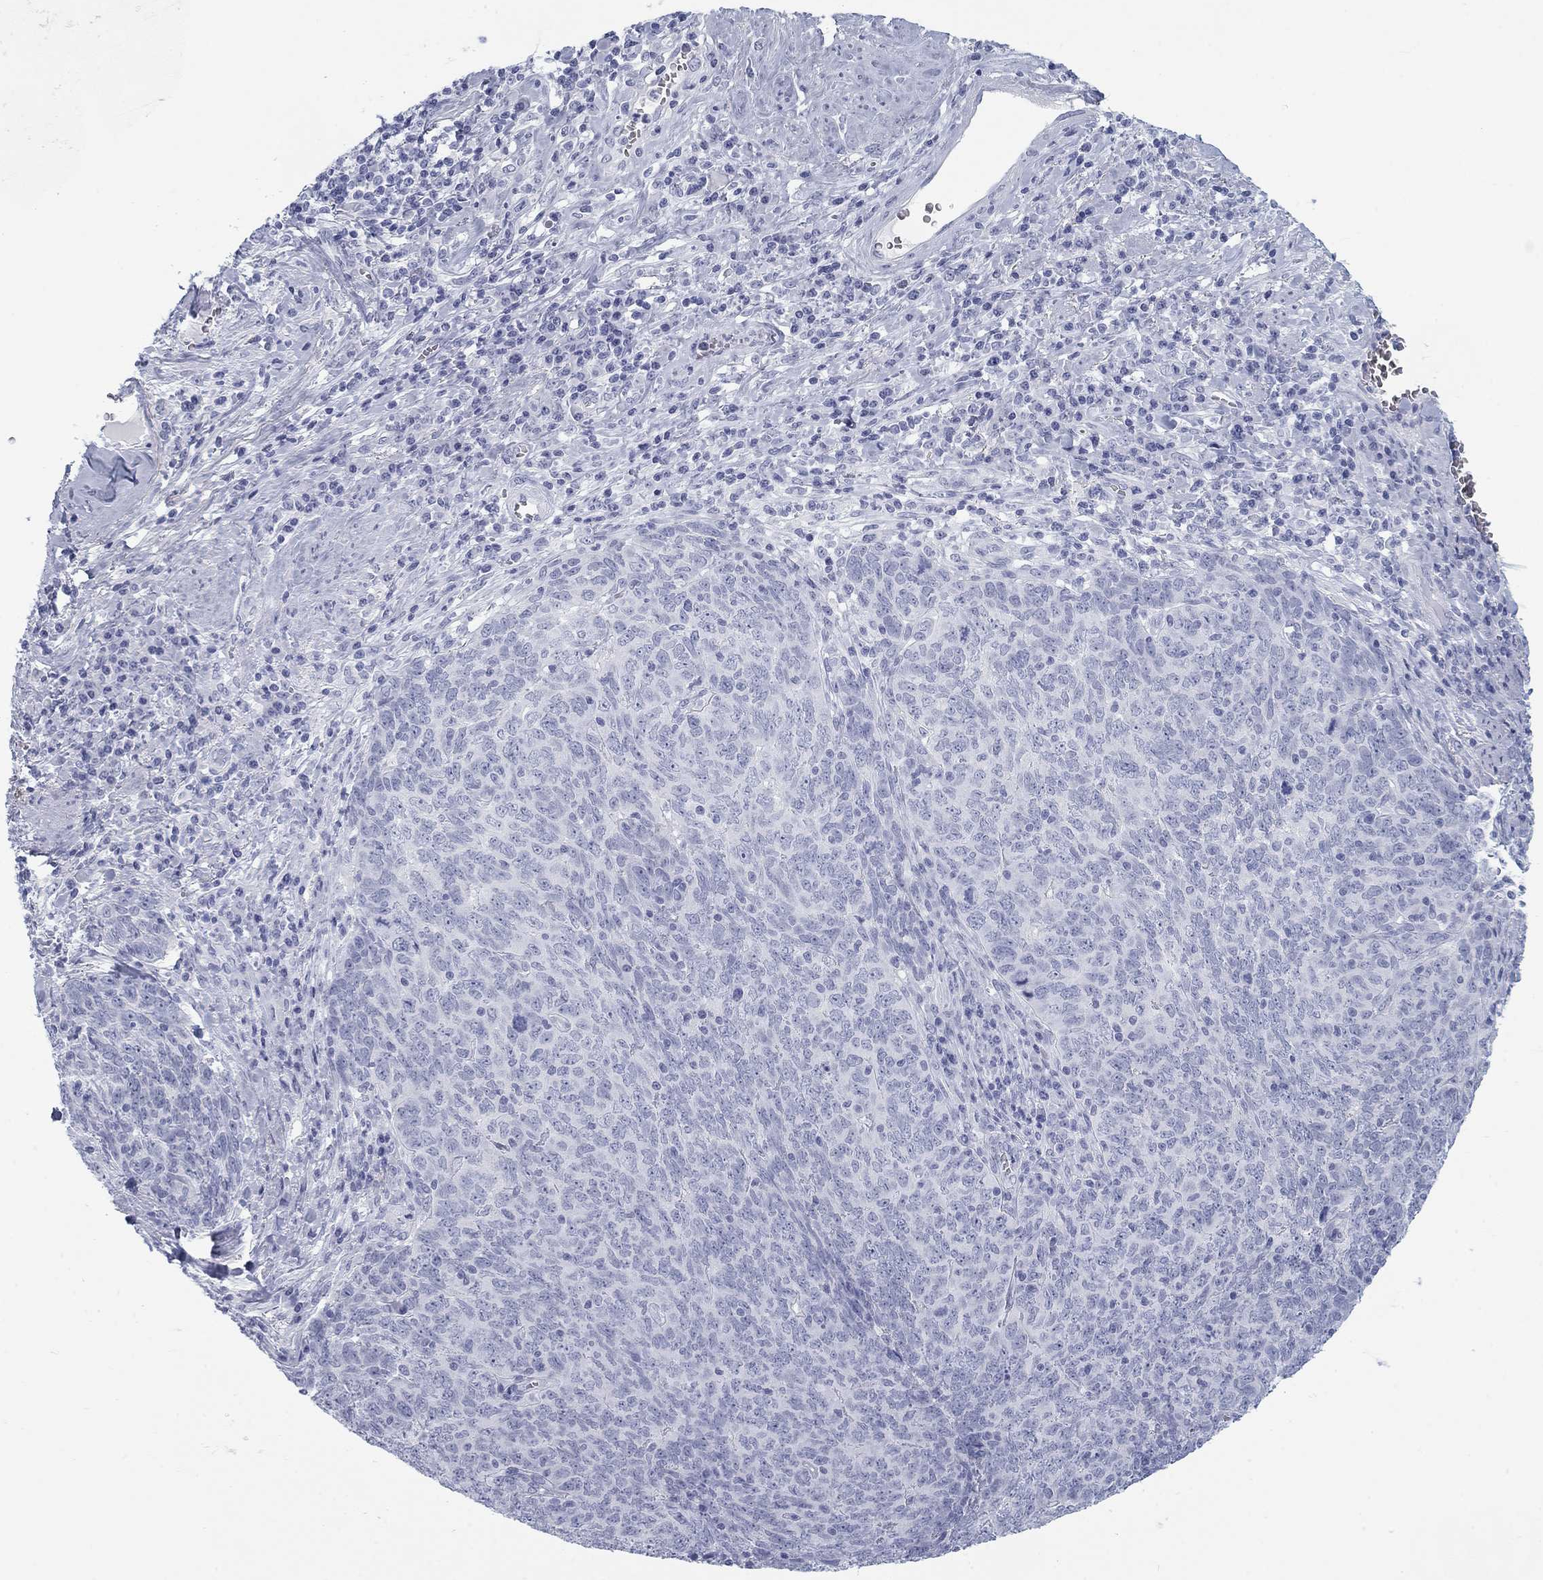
{"staining": {"intensity": "negative", "quantity": "none", "location": "none"}, "tissue": "skin cancer", "cell_type": "Tumor cells", "image_type": "cancer", "snomed": [{"axis": "morphology", "description": "Squamous cell carcinoma, NOS"}, {"axis": "topography", "description": "Skin"}, {"axis": "topography", "description": "Anal"}], "caption": "Immunohistochemical staining of skin cancer (squamous cell carcinoma) exhibits no significant expression in tumor cells.", "gene": "CALB1", "patient": {"sex": "female", "age": 51}}